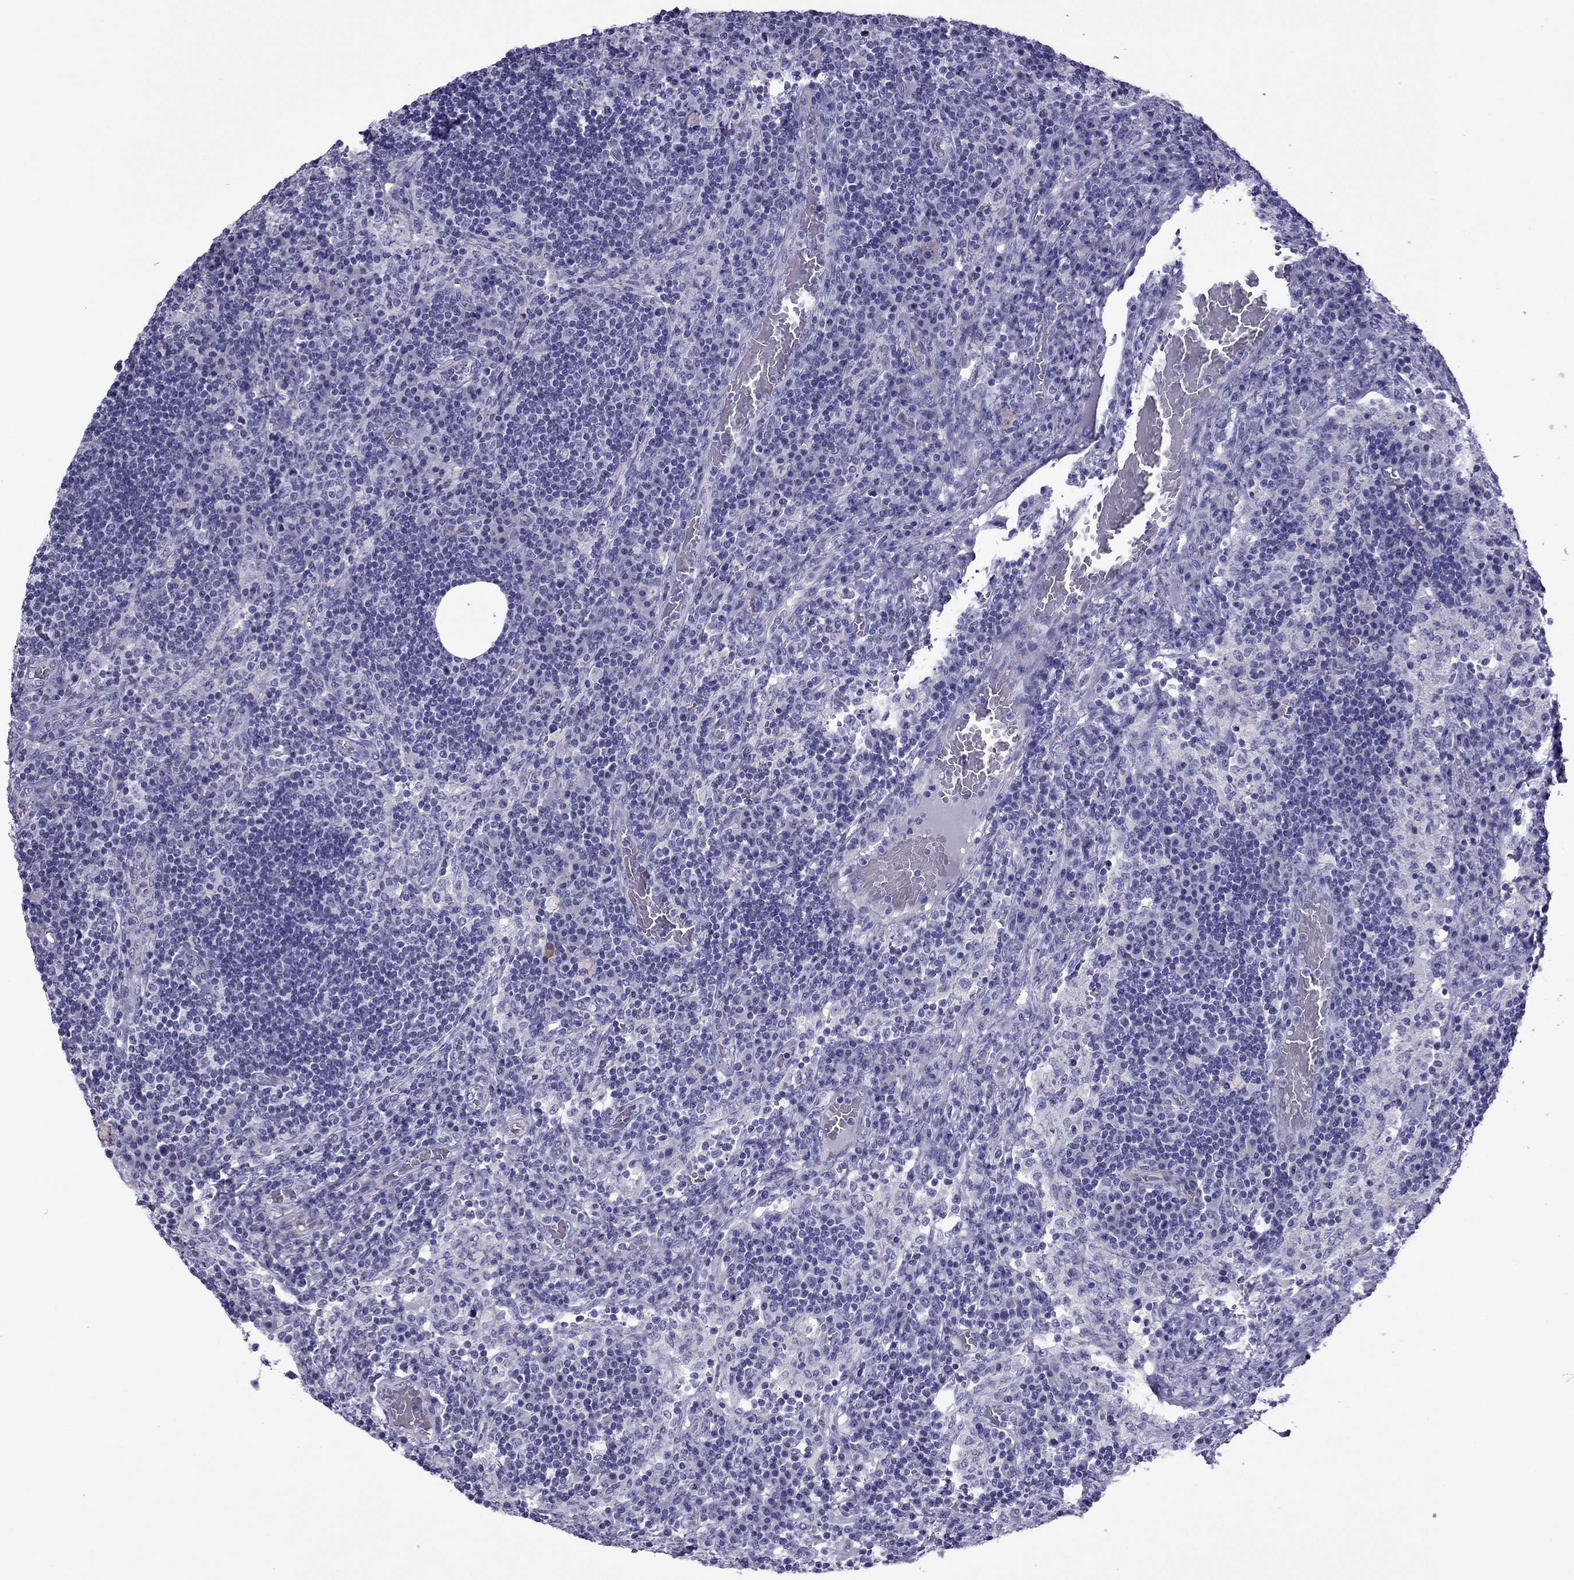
{"staining": {"intensity": "negative", "quantity": "none", "location": "none"}, "tissue": "lymph node", "cell_type": "Germinal center cells", "image_type": "normal", "snomed": [{"axis": "morphology", "description": "Normal tissue, NOS"}, {"axis": "topography", "description": "Lymph node"}], "caption": "Photomicrograph shows no protein positivity in germinal center cells of unremarkable lymph node. The staining was performed using DAB to visualize the protein expression in brown, while the nuclei were stained in blue with hematoxylin (Magnification: 20x).", "gene": "MYL11", "patient": {"sex": "male", "age": 63}}